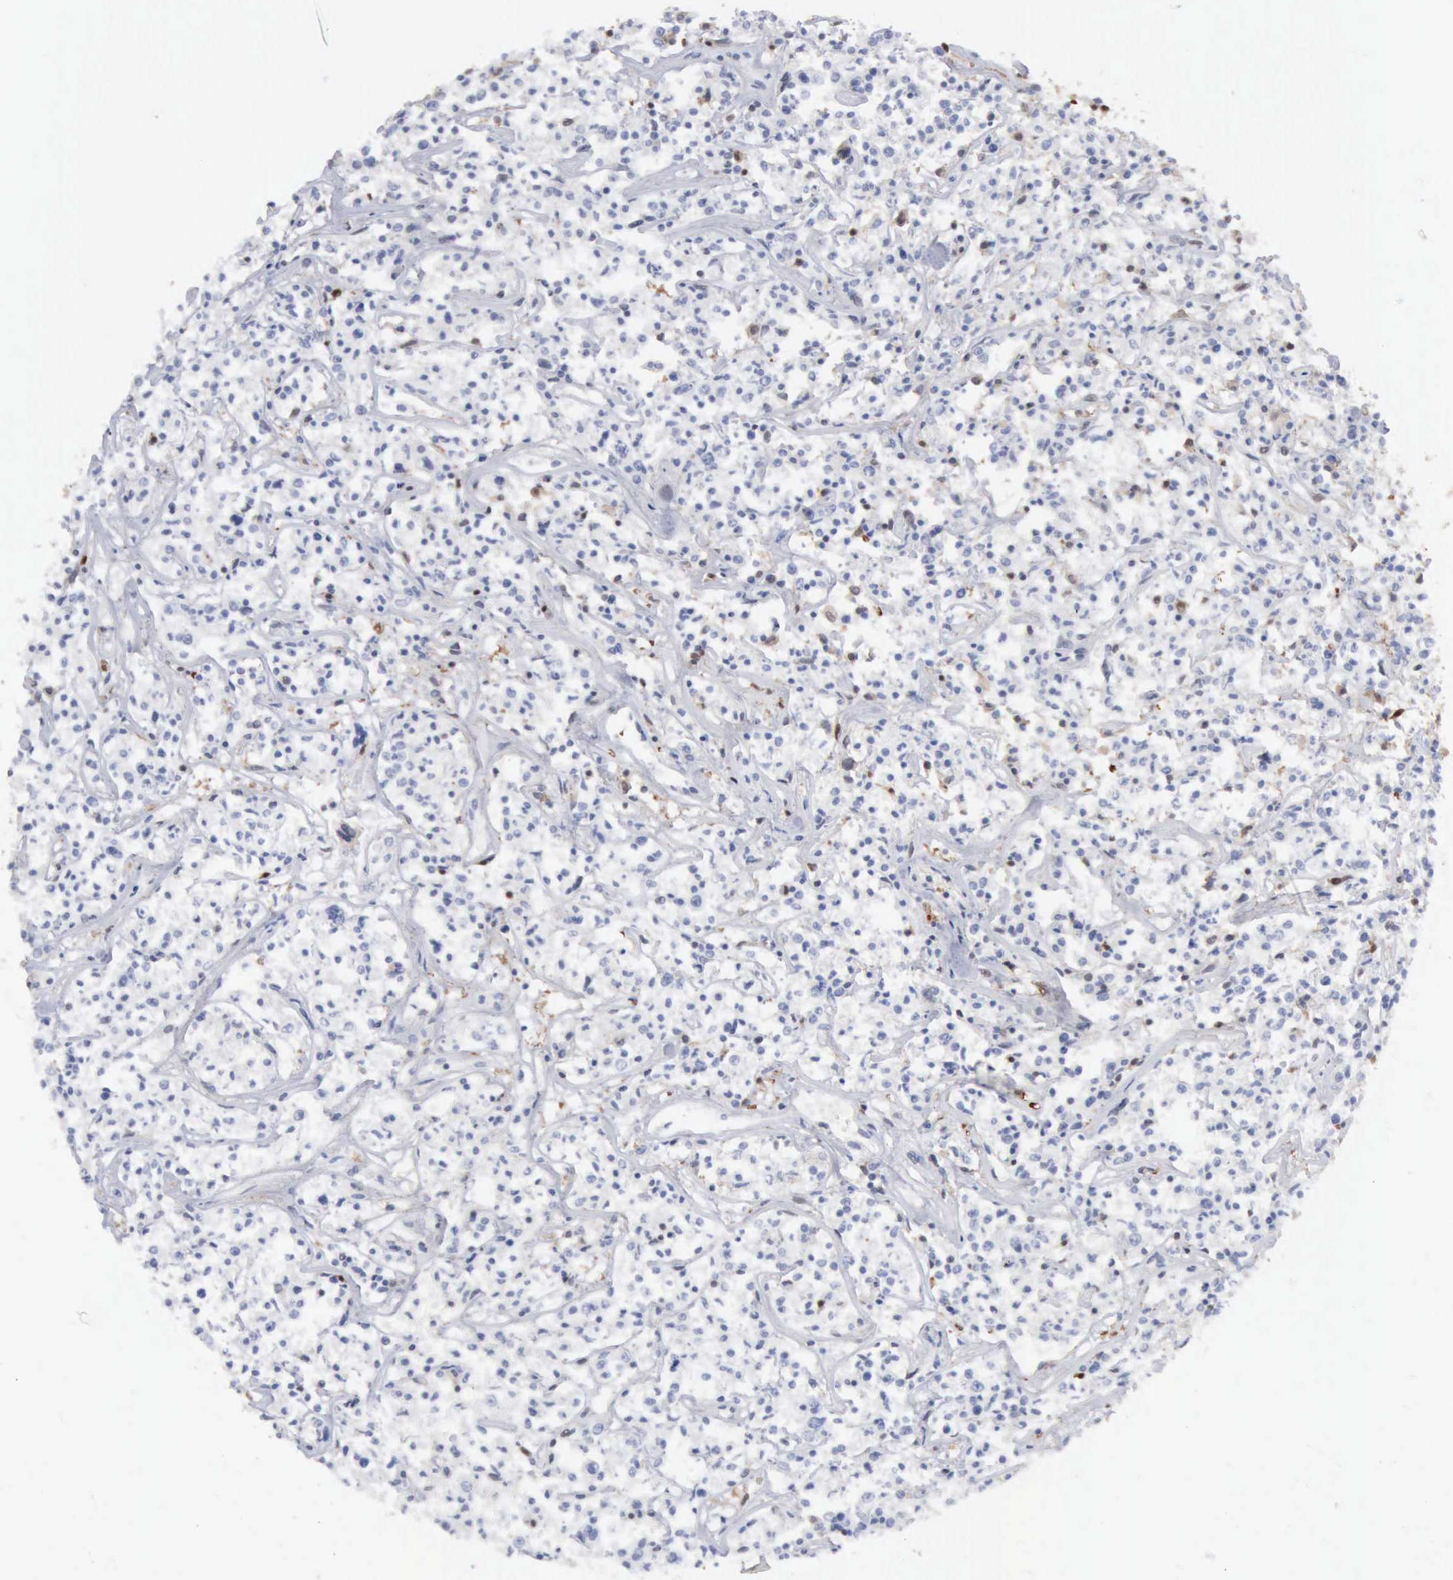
{"staining": {"intensity": "negative", "quantity": "none", "location": "none"}, "tissue": "lymphoma", "cell_type": "Tumor cells", "image_type": "cancer", "snomed": [{"axis": "morphology", "description": "Malignant lymphoma, non-Hodgkin's type, Low grade"}, {"axis": "topography", "description": "Small intestine"}], "caption": "This is an IHC image of lymphoma. There is no staining in tumor cells.", "gene": "STAT1", "patient": {"sex": "female", "age": 59}}